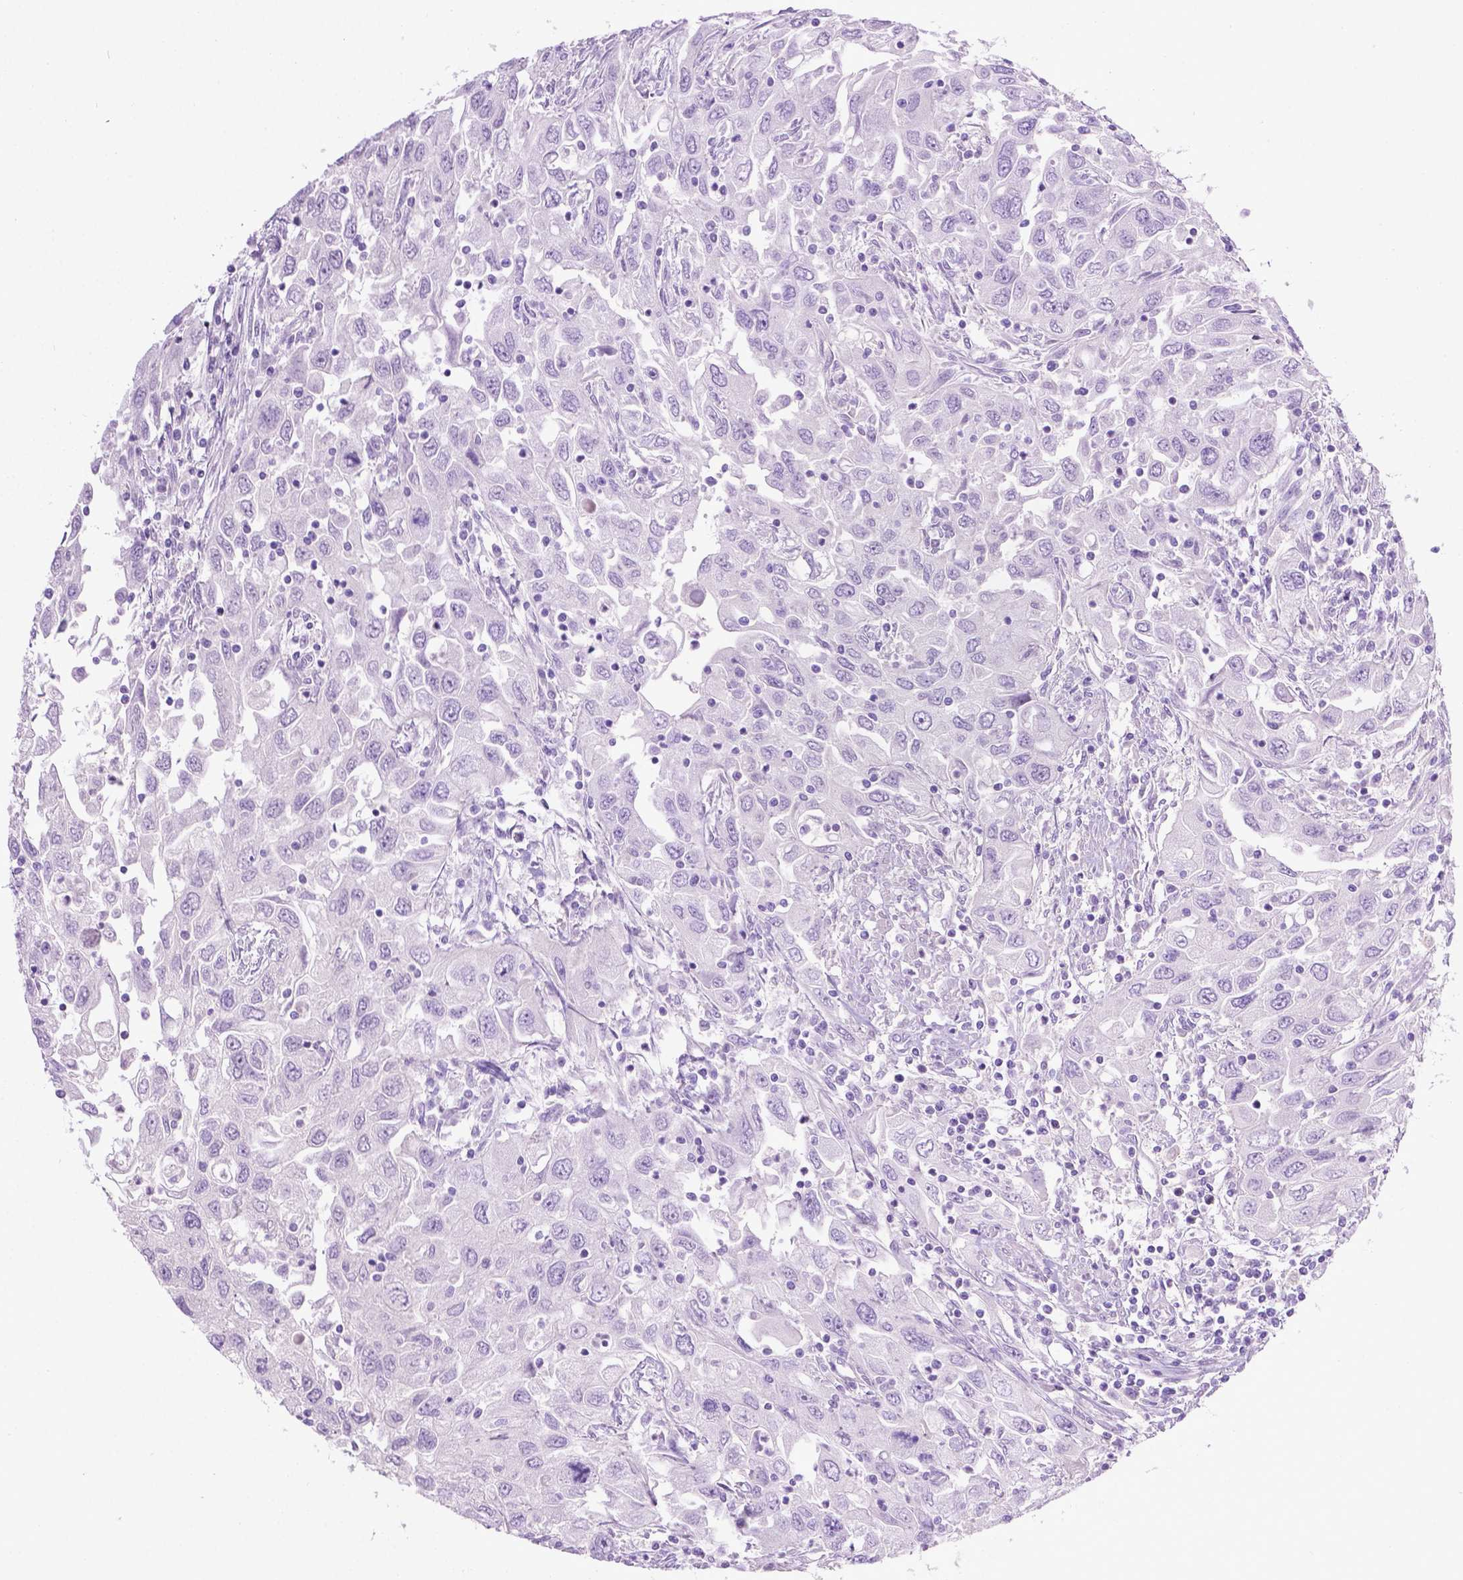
{"staining": {"intensity": "negative", "quantity": "none", "location": "none"}, "tissue": "urothelial cancer", "cell_type": "Tumor cells", "image_type": "cancer", "snomed": [{"axis": "morphology", "description": "Urothelial carcinoma, High grade"}, {"axis": "topography", "description": "Urinary bladder"}], "caption": "A micrograph of urothelial carcinoma (high-grade) stained for a protein reveals no brown staining in tumor cells.", "gene": "LELP1", "patient": {"sex": "male", "age": 76}}